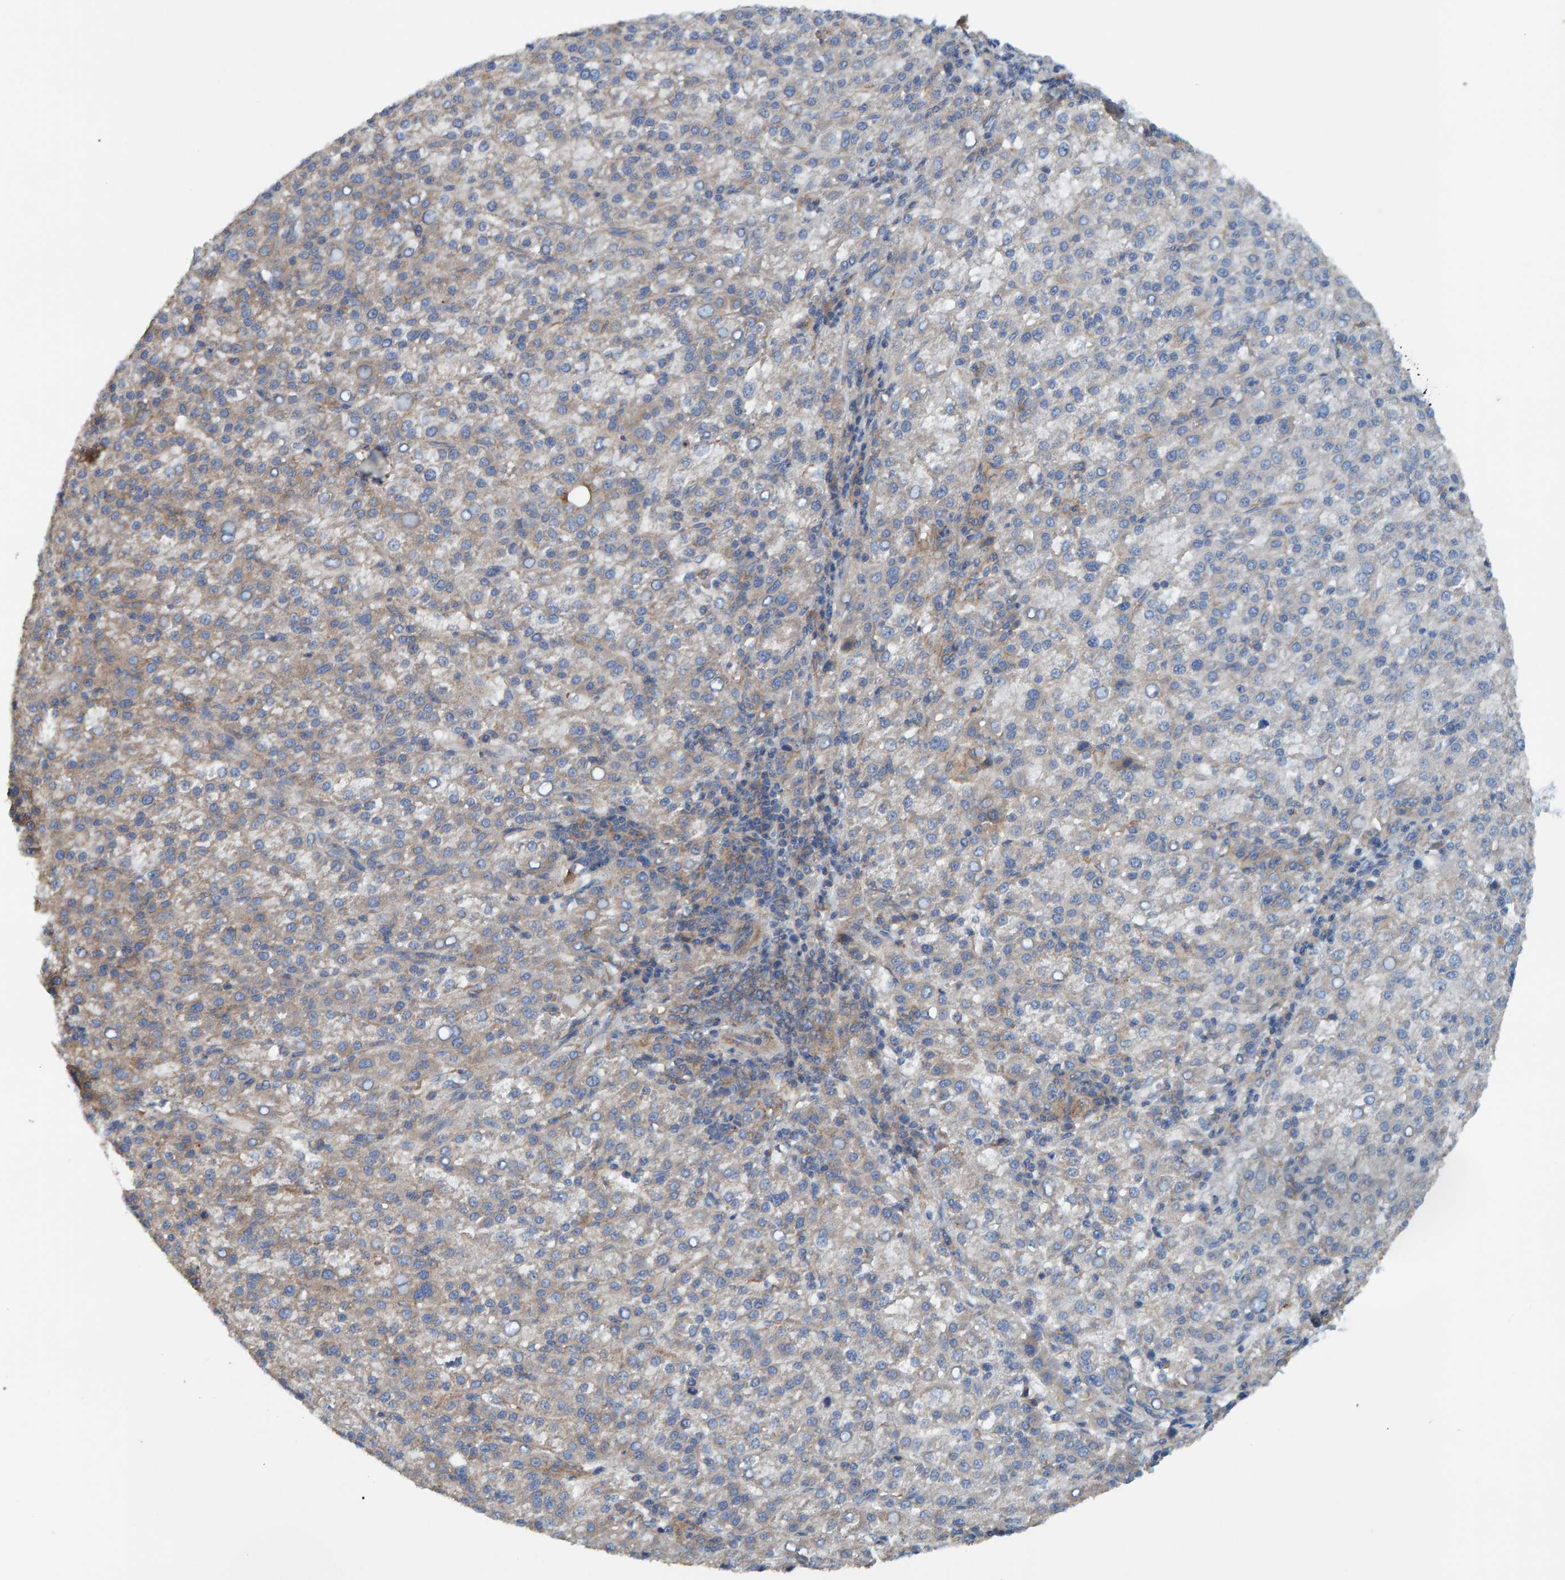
{"staining": {"intensity": "weak", "quantity": "<25%", "location": "cytoplasmic/membranous"}, "tissue": "liver cancer", "cell_type": "Tumor cells", "image_type": "cancer", "snomed": [{"axis": "morphology", "description": "Carcinoma, Hepatocellular, NOS"}, {"axis": "topography", "description": "Liver"}], "caption": "Tumor cells show no significant expression in hepatocellular carcinoma (liver).", "gene": "MKLN1", "patient": {"sex": "female", "age": 58}}